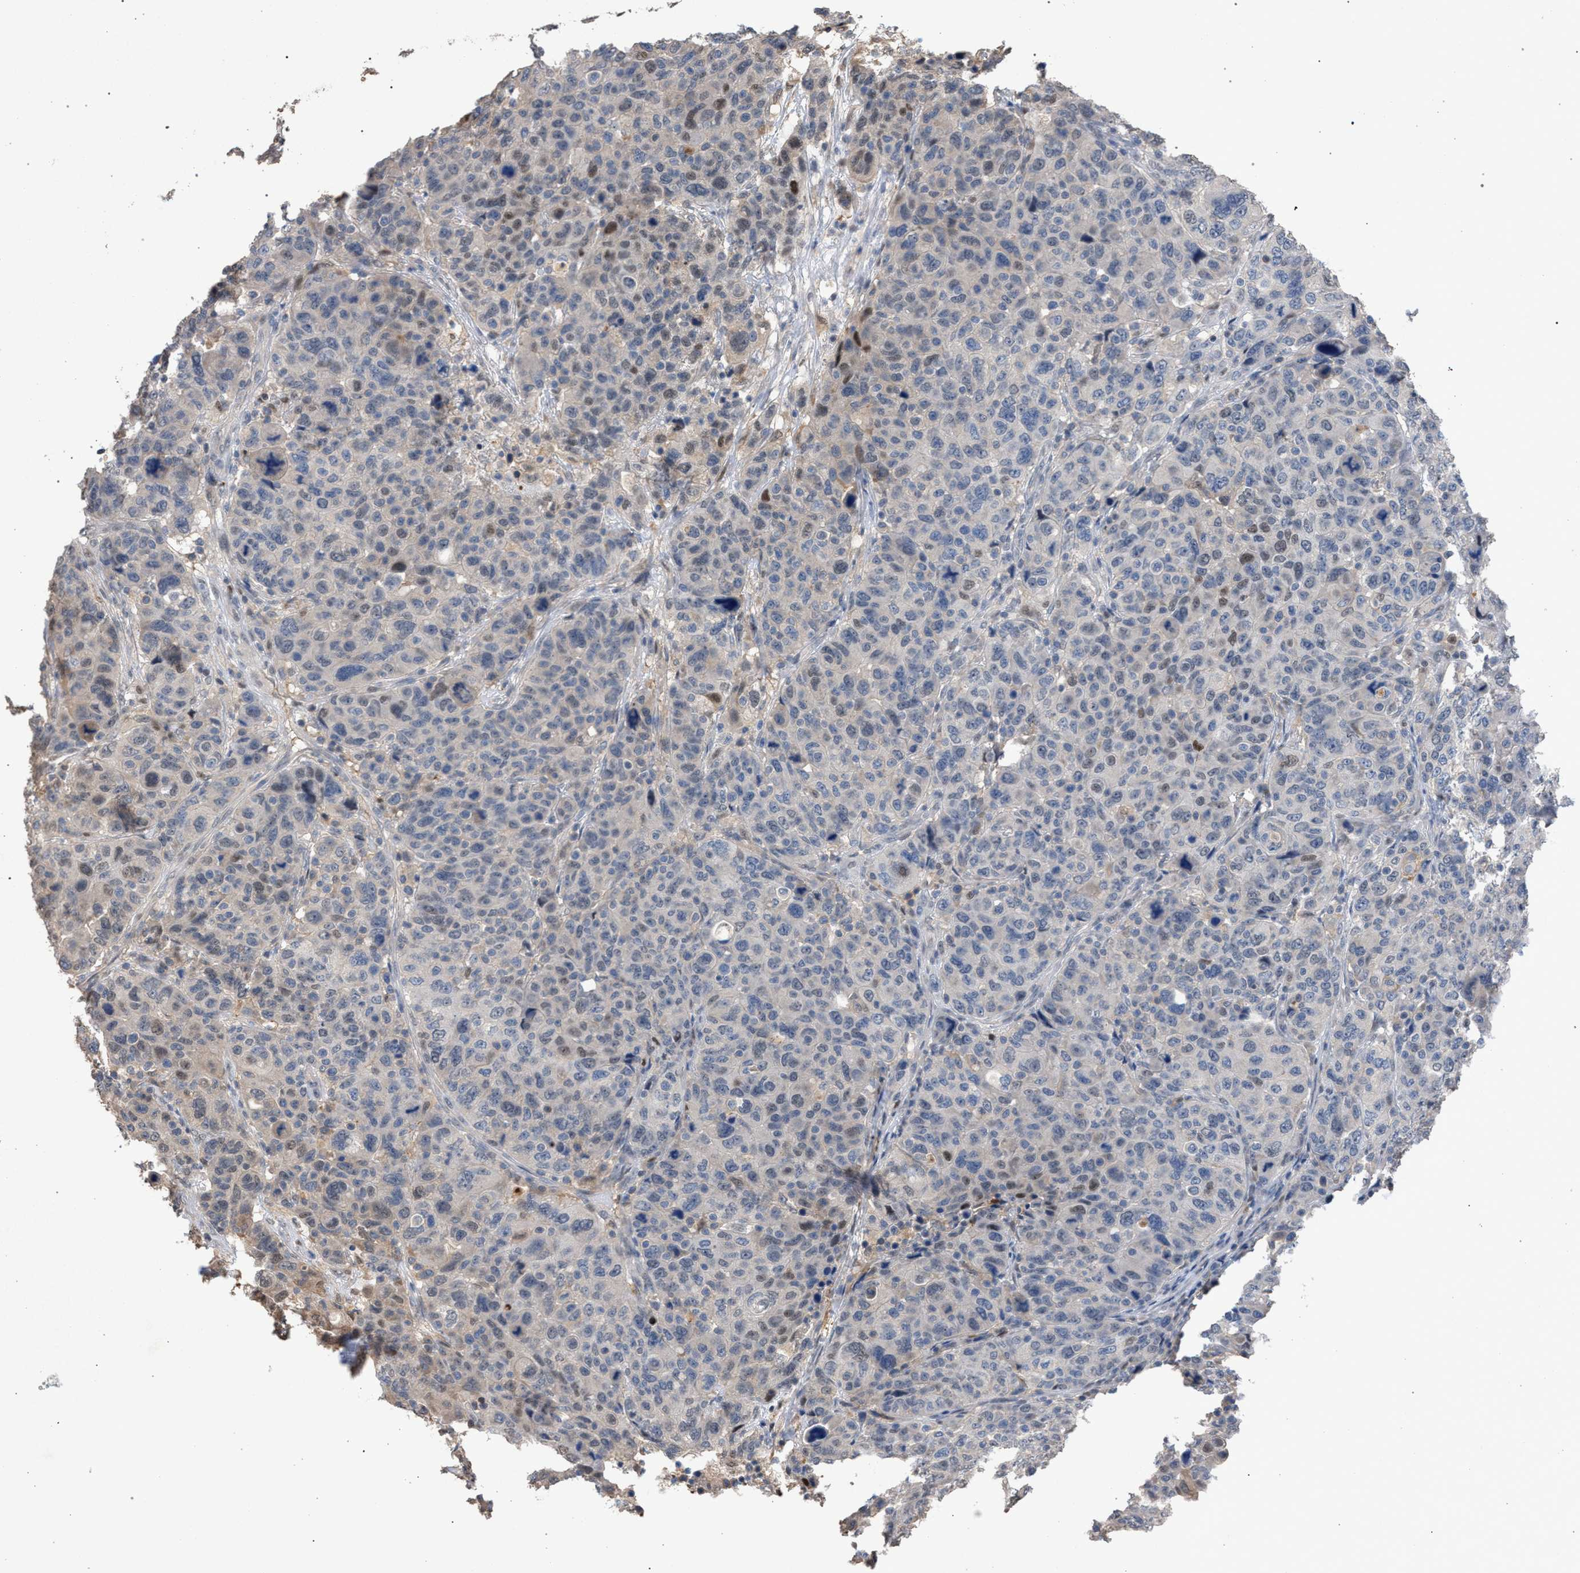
{"staining": {"intensity": "weak", "quantity": "<25%", "location": "cytoplasmic/membranous"}, "tissue": "breast cancer", "cell_type": "Tumor cells", "image_type": "cancer", "snomed": [{"axis": "morphology", "description": "Duct carcinoma"}, {"axis": "topography", "description": "Breast"}], "caption": "The image demonstrates no significant staining in tumor cells of breast cancer.", "gene": "TECPR1", "patient": {"sex": "female", "age": 37}}